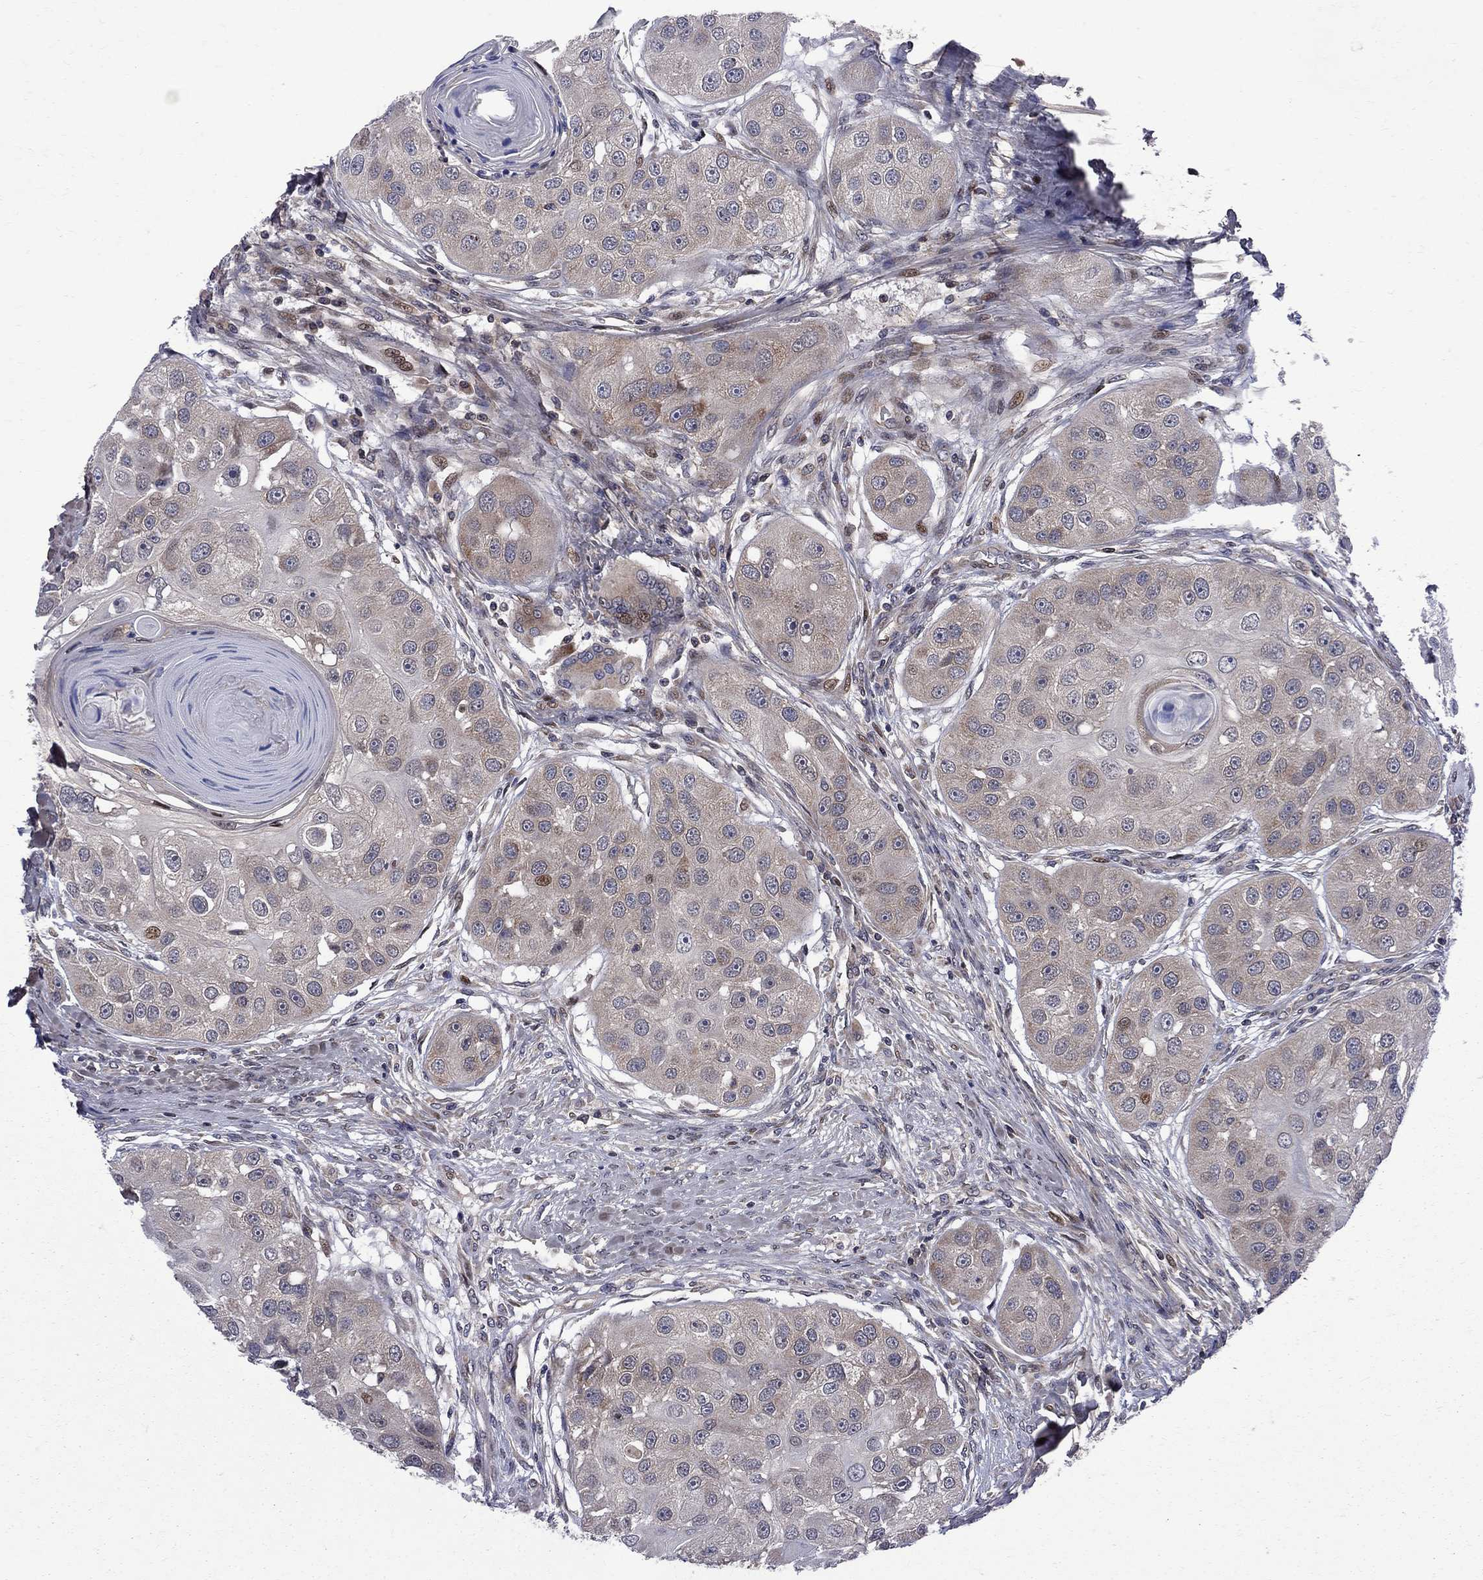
{"staining": {"intensity": "weak", "quantity": "<25%", "location": "cytoplasmic/membranous"}, "tissue": "head and neck cancer", "cell_type": "Tumor cells", "image_type": "cancer", "snomed": [{"axis": "morphology", "description": "Normal tissue, NOS"}, {"axis": "morphology", "description": "Squamous cell carcinoma, NOS"}, {"axis": "topography", "description": "Skeletal muscle"}, {"axis": "topography", "description": "Head-Neck"}], "caption": "DAB immunohistochemical staining of human head and neck cancer demonstrates no significant expression in tumor cells.", "gene": "CNOT11", "patient": {"sex": "male", "age": 51}}